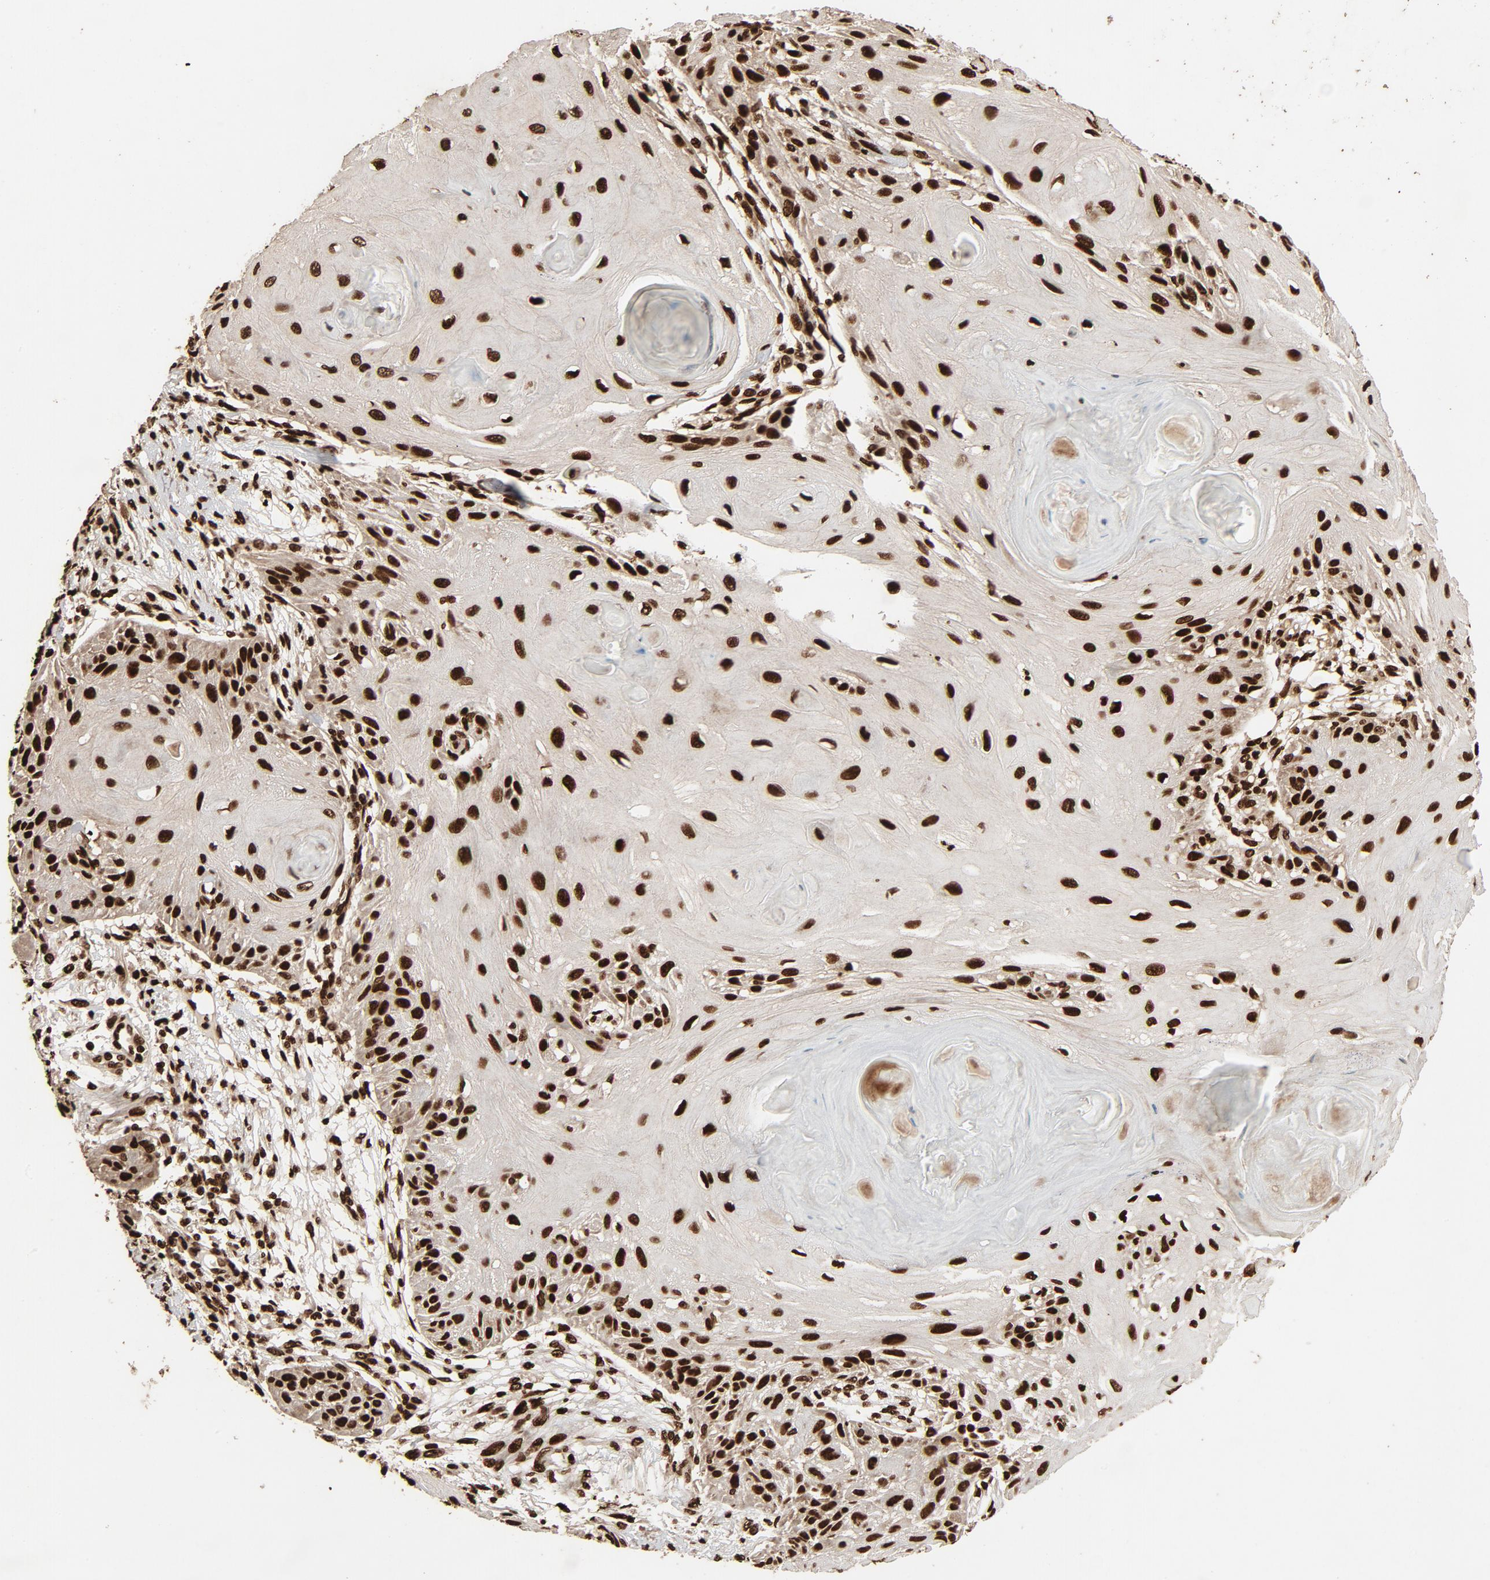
{"staining": {"intensity": "strong", "quantity": ">75%", "location": "nuclear"}, "tissue": "skin cancer", "cell_type": "Tumor cells", "image_type": "cancer", "snomed": [{"axis": "morphology", "description": "Squamous cell carcinoma, NOS"}, {"axis": "topography", "description": "Skin"}], "caption": "The image shows a brown stain indicating the presence of a protein in the nuclear of tumor cells in skin cancer.", "gene": "TP53BP1", "patient": {"sex": "female", "age": 88}}